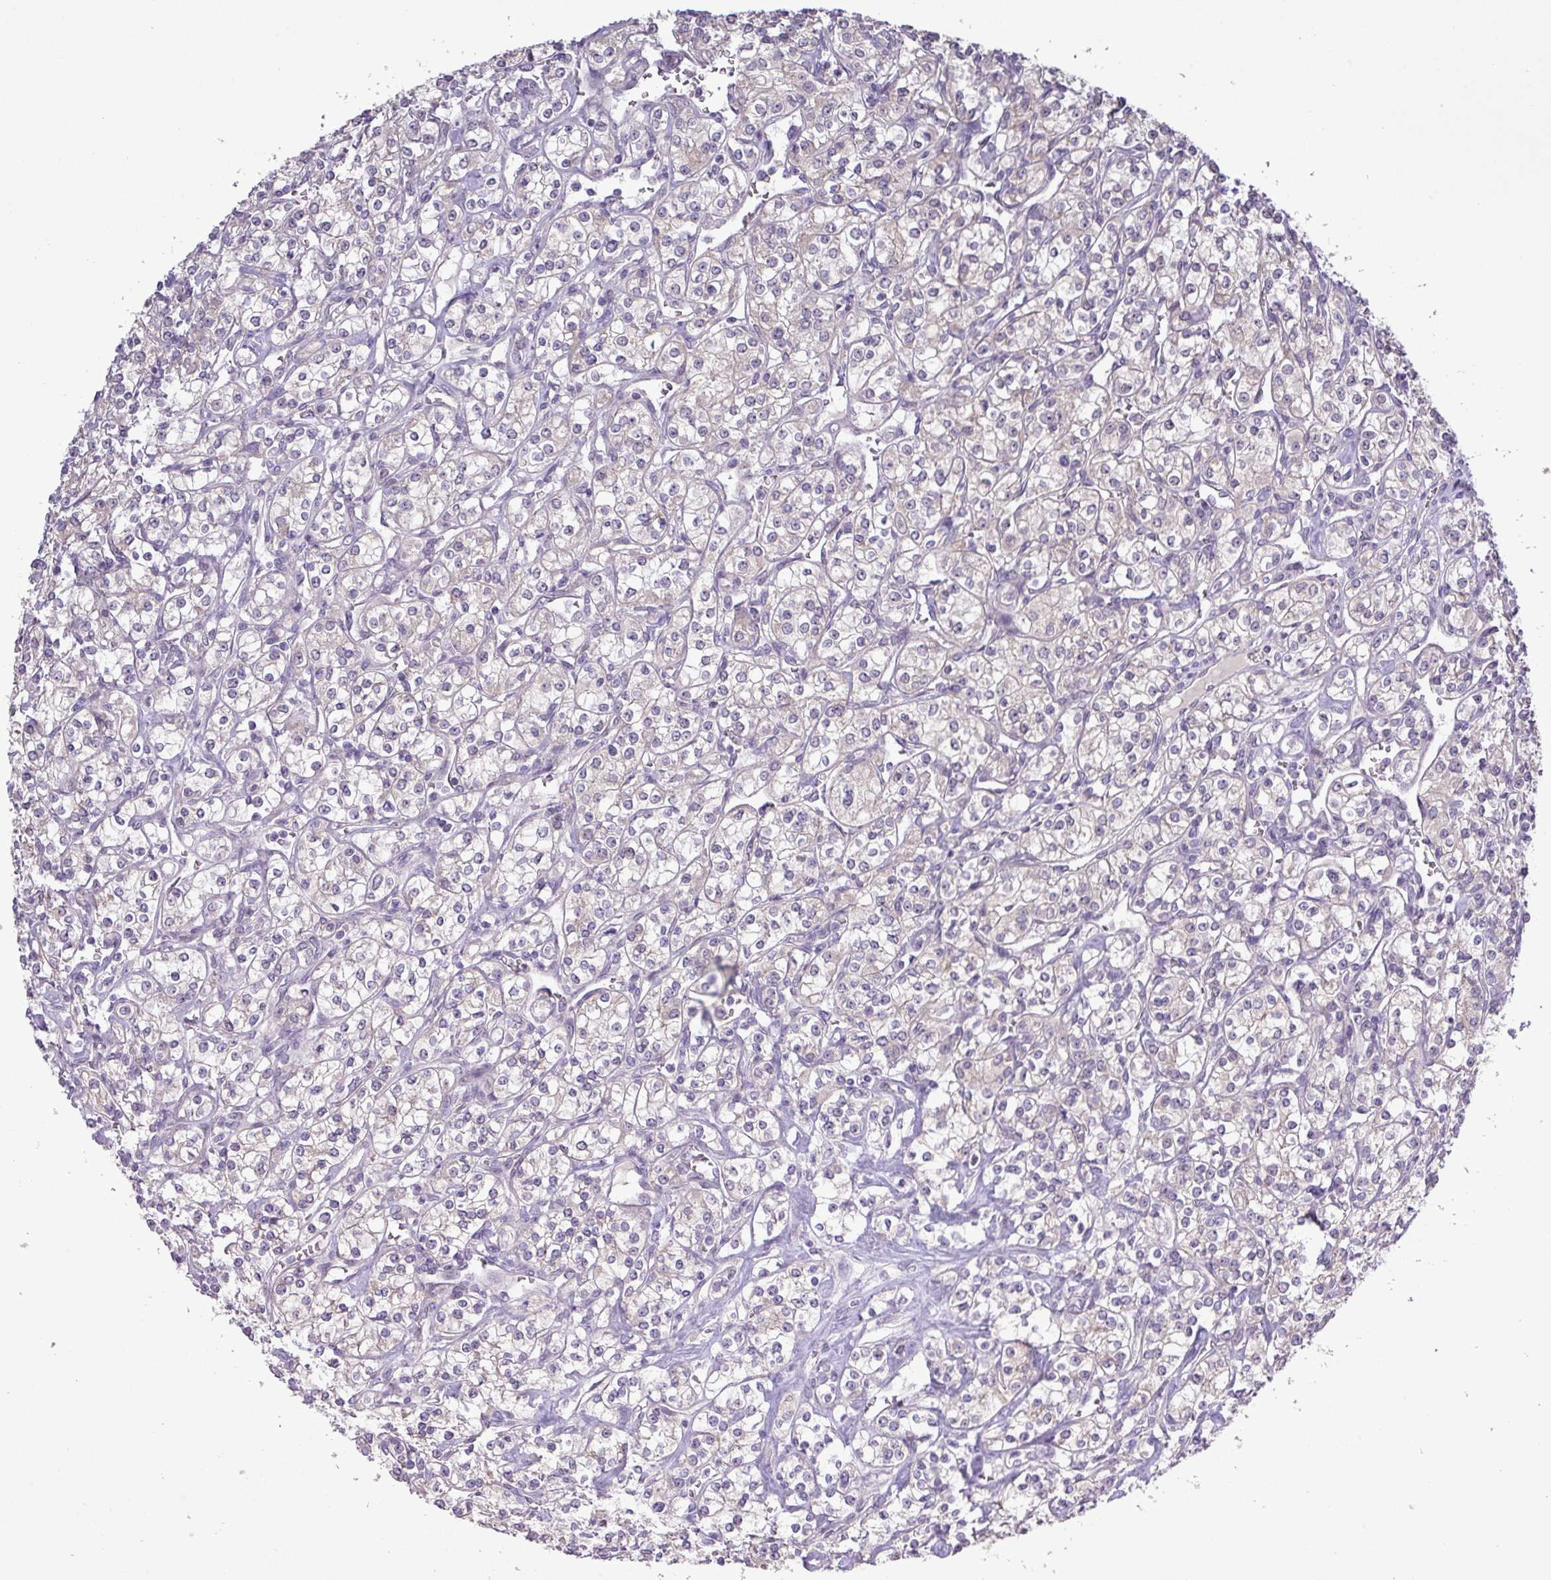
{"staining": {"intensity": "negative", "quantity": "none", "location": "none"}, "tissue": "renal cancer", "cell_type": "Tumor cells", "image_type": "cancer", "snomed": [{"axis": "morphology", "description": "Adenocarcinoma, NOS"}, {"axis": "topography", "description": "Kidney"}], "caption": "Renal cancer stained for a protein using immunohistochemistry (IHC) exhibits no positivity tumor cells.", "gene": "RIPPLY1", "patient": {"sex": "male", "age": 77}}